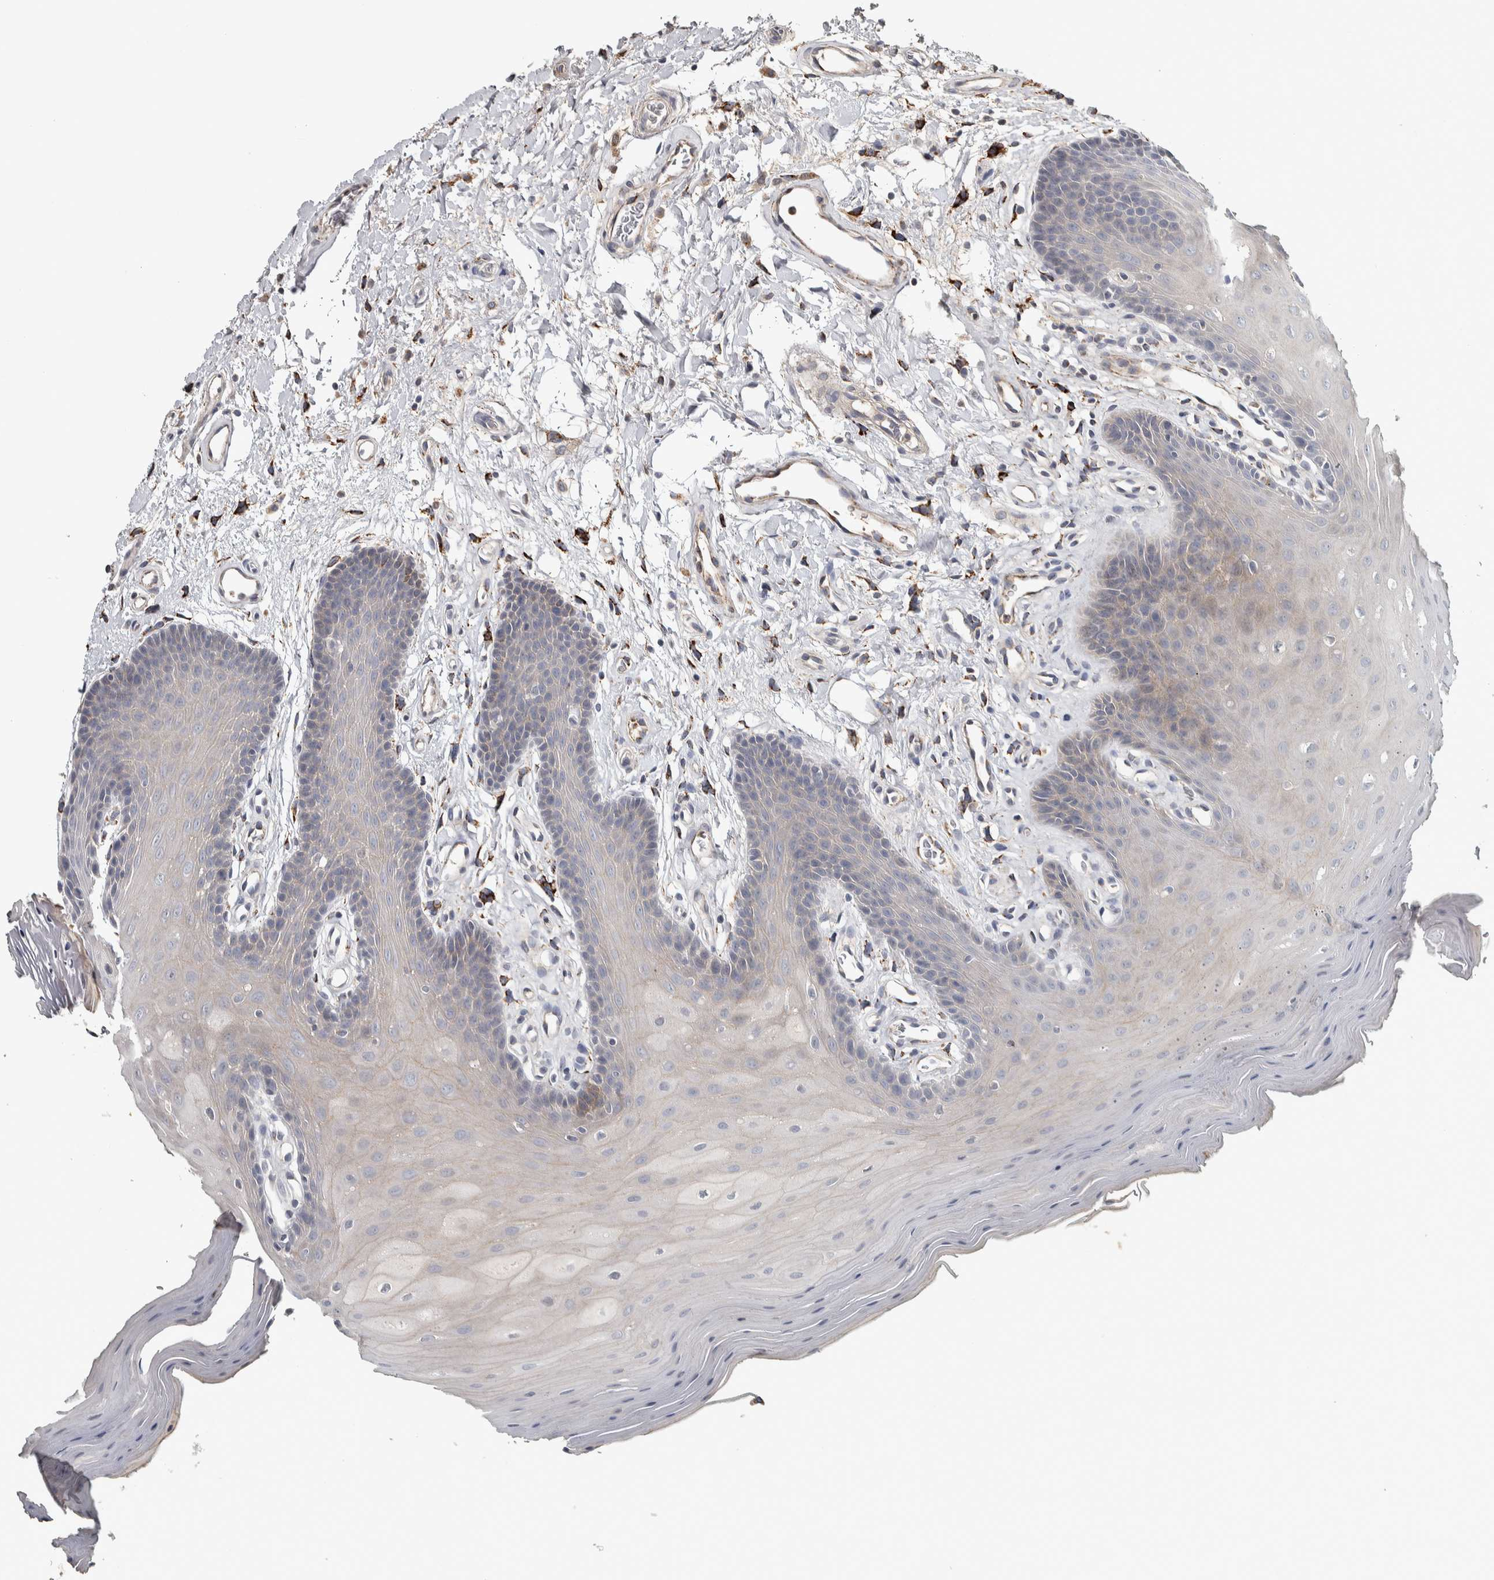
{"staining": {"intensity": "moderate", "quantity": "<25%", "location": "cytoplasmic/membranous"}, "tissue": "oral mucosa", "cell_type": "Squamous epithelial cells", "image_type": "normal", "snomed": [{"axis": "morphology", "description": "Normal tissue, NOS"}, {"axis": "morphology", "description": "Squamous cell carcinoma, NOS"}, {"axis": "topography", "description": "Oral tissue"}, {"axis": "topography", "description": "Head-Neck"}], "caption": "Squamous epithelial cells display low levels of moderate cytoplasmic/membranous expression in approximately <25% of cells in unremarkable oral mucosa. The protein is stained brown, and the nuclei are stained in blue (DAB IHC with brightfield microscopy, high magnification).", "gene": "FAM78A", "patient": {"sex": "male", "age": 71}}